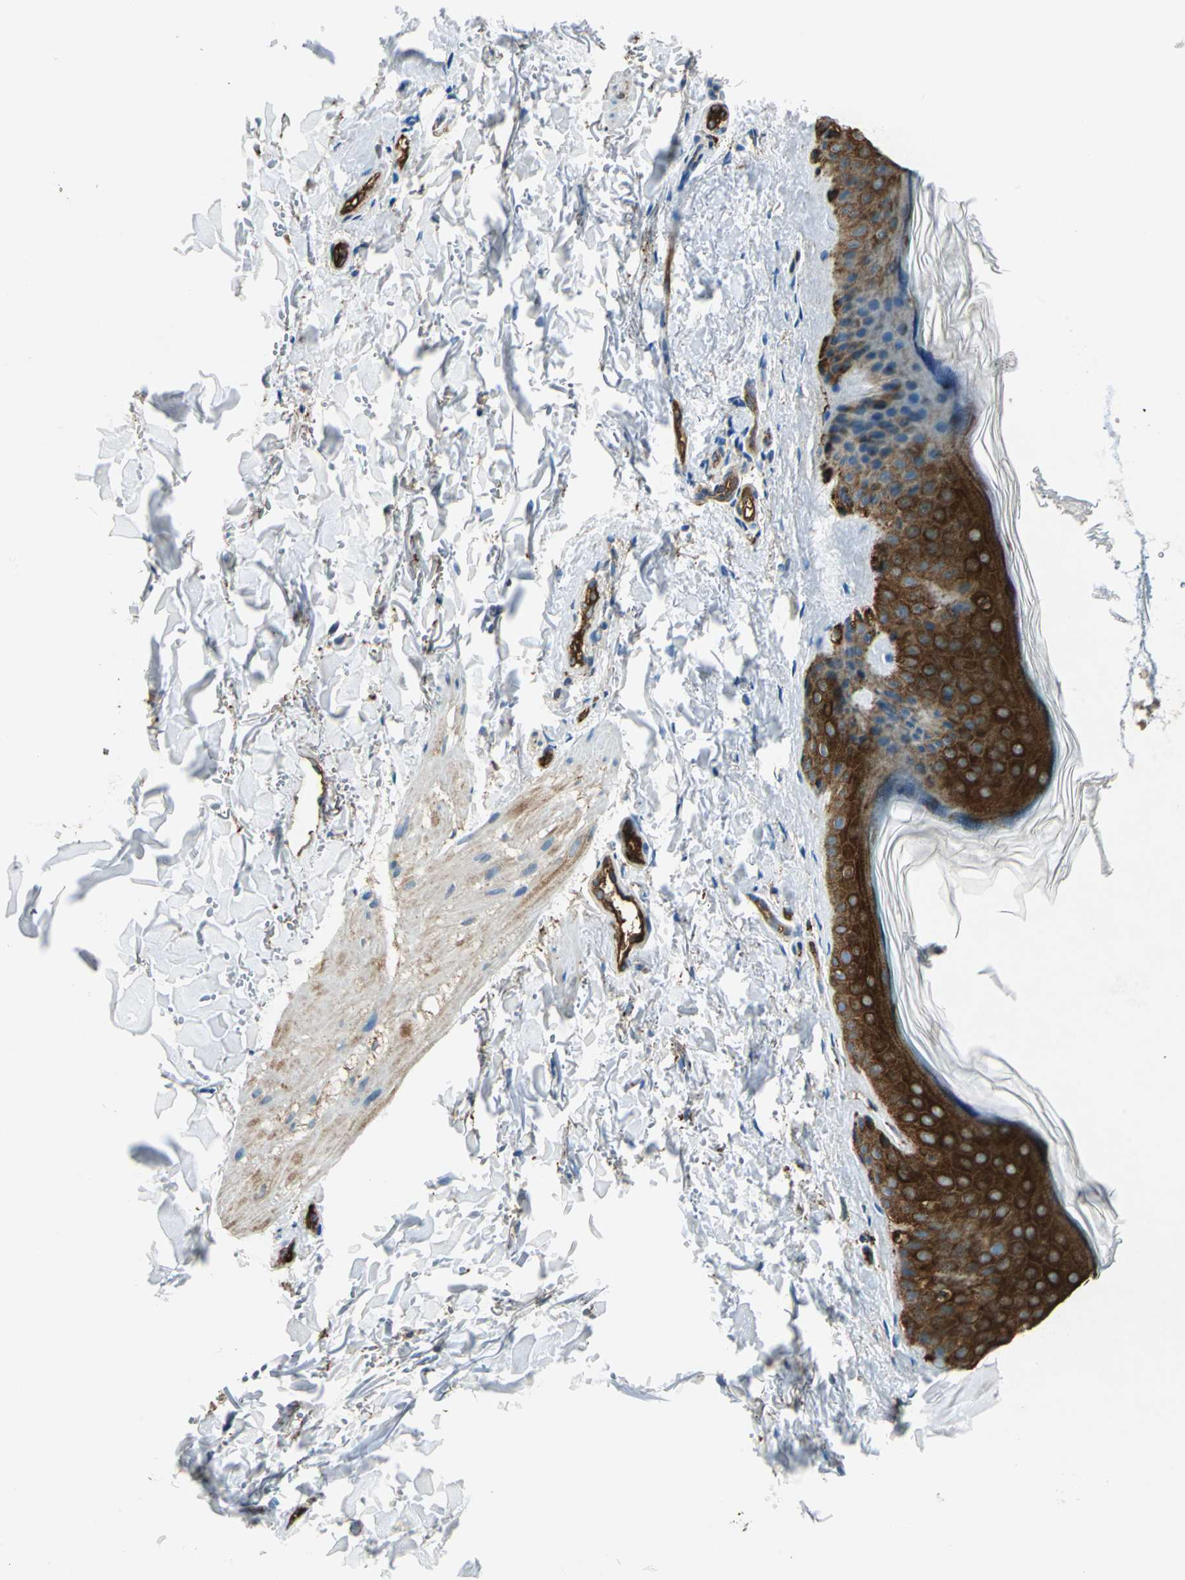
{"staining": {"intensity": "moderate", "quantity": "<25%", "location": "cytoplasmic/membranous"}, "tissue": "skin", "cell_type": "Fibroblasts", "image_type": "normal", "snomed": [{"axis": "morphology", "description": "Normal tissue, NOS"}, {"axis": "topography", "description": "Skin"}], "caption": "Immunohistochemical staining of unremarkable human skin shows <25% levels of moderate cytoplasmic/membranous protein expression in approximately <25% of fibroblasts. (brown staining indicates protein expression, while blue staining denotes nuclei).", "gene": "HSPB1", "patient": {"sex": "male", "age": 71}}